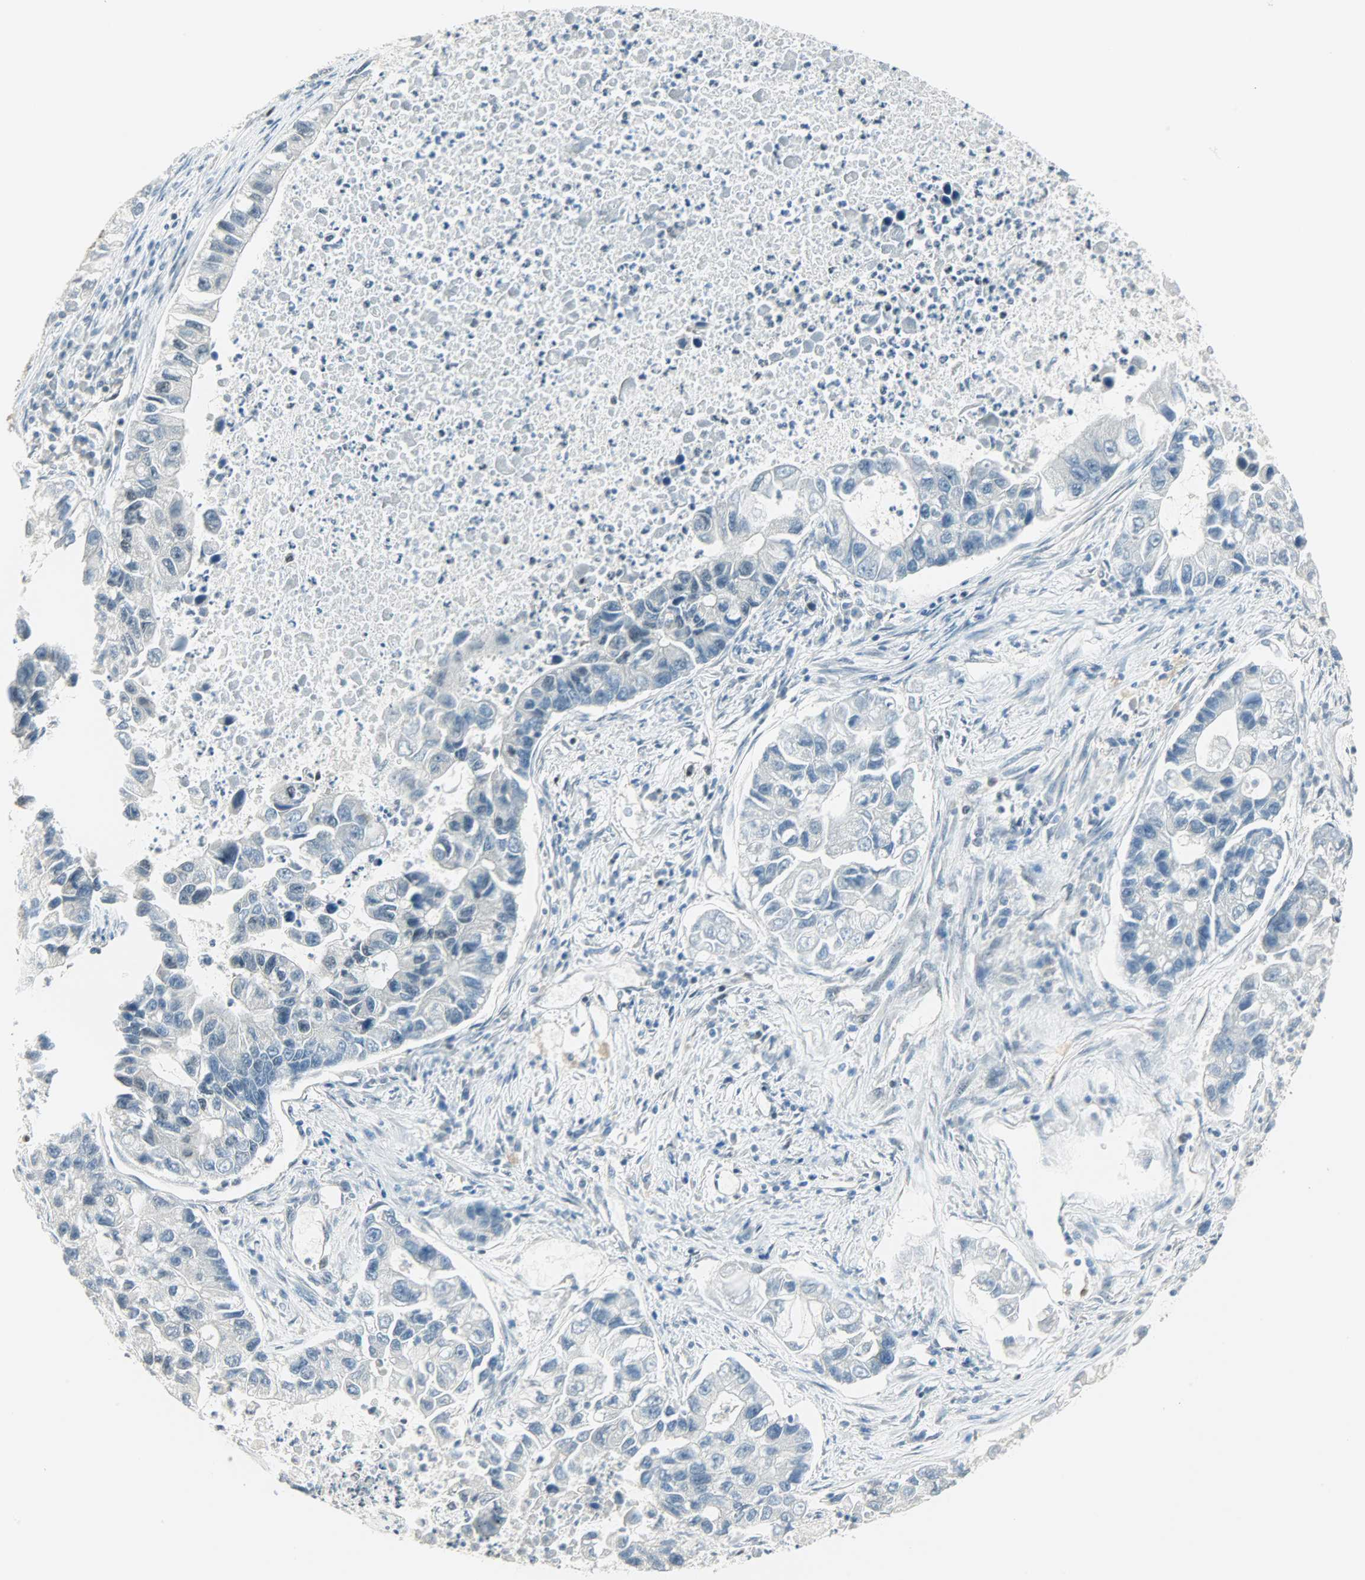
{"staining": {"intensity": "negative", "quantity": "none", "location": "none"}, "tissue": "lung cancer", "cell_type": "Tumor cells", "image_type": "cancer", "snomed": [{"axis": "morphology", "description": "Adenocarcinoma, NOS"}, {"axis": "topography", "description": "Lung"}], "caption": "Immunohistochemistry (IHC) micrograph of human lung adenocarcinoma stained for a protein (brown), which exhibits no positivity in tumor cells.", "gene": "SUGP1", "patient": {"sex": "female", "age": 51}}